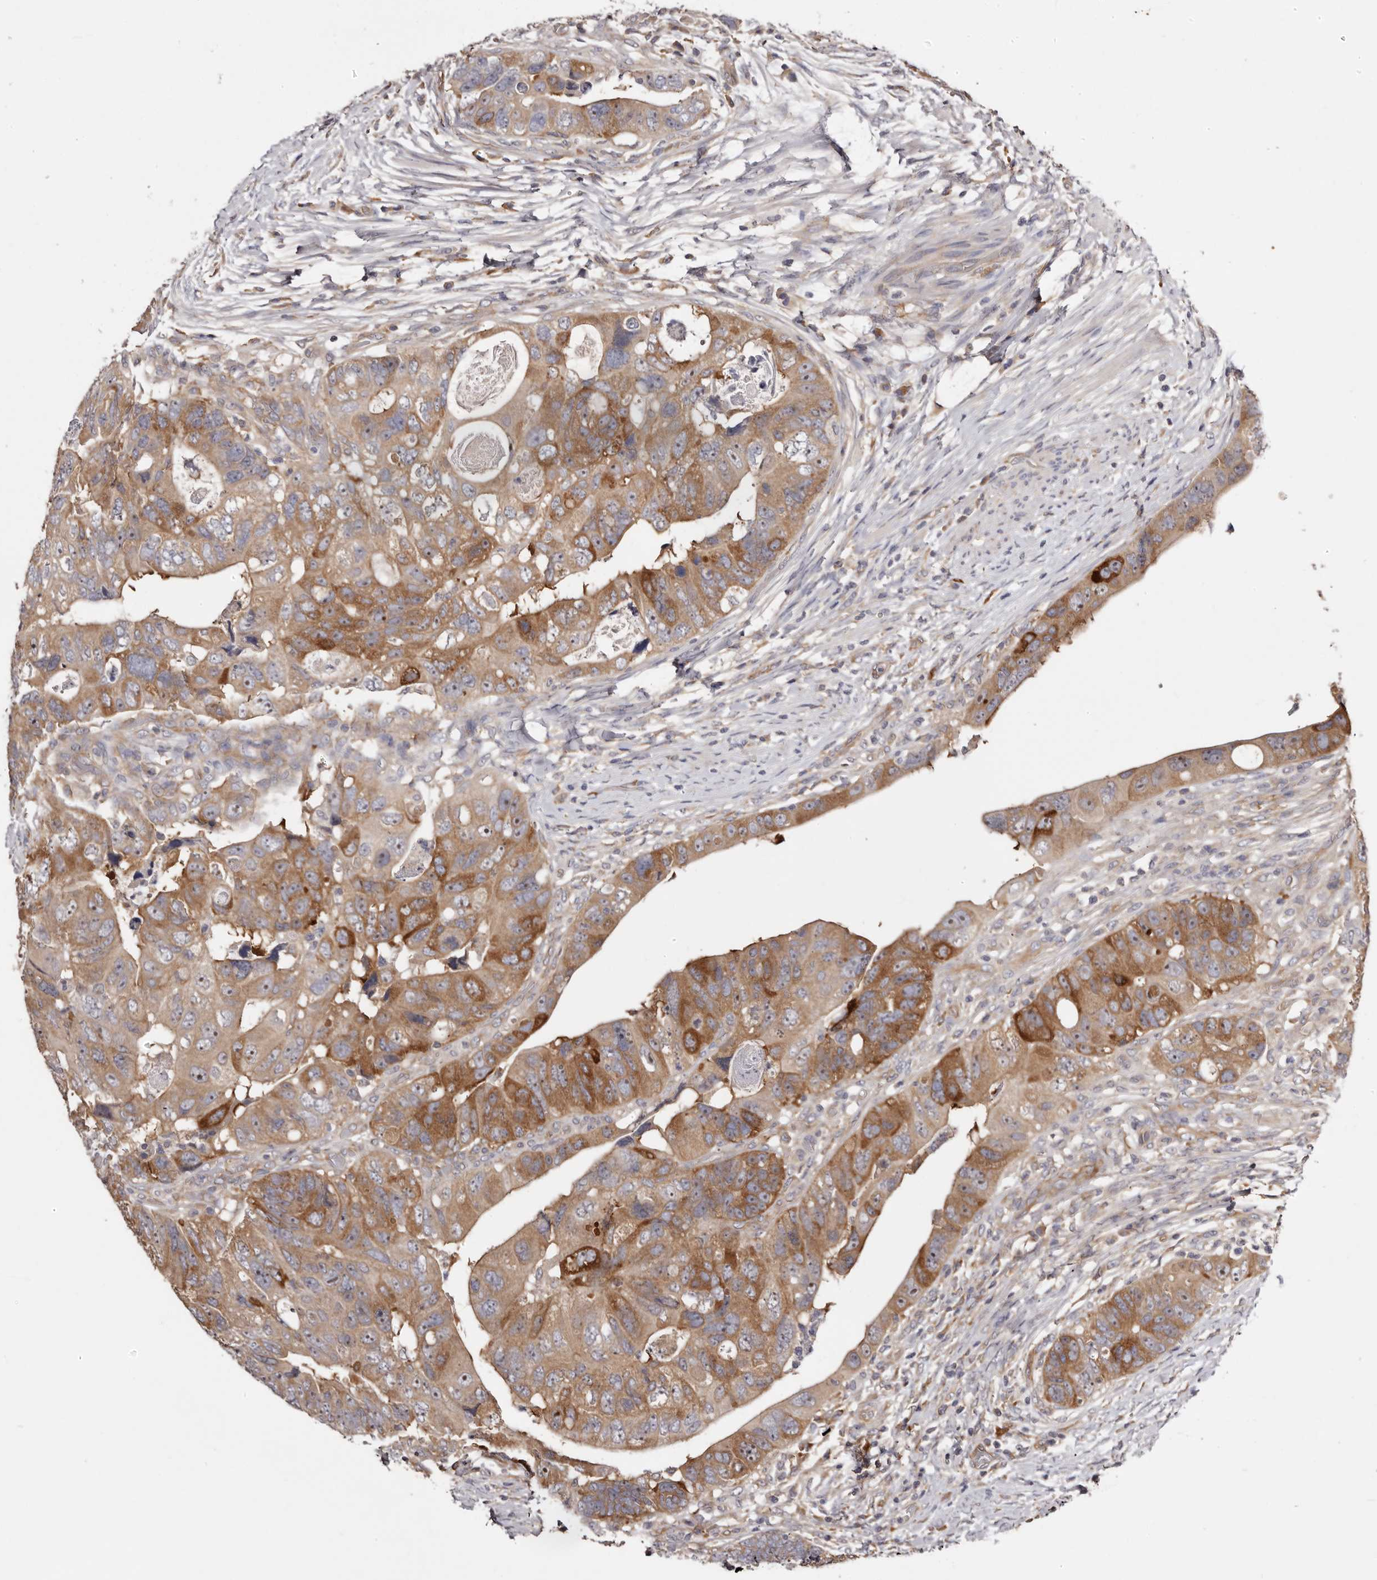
{"staining": {"intensity": "moderate", "quantity": ">75%", "location": "cytoplasmic/membranous"}, "tissue": "colorectal cancer", "cell_type": "Tumor cells", "image_type": "cancer", "snomed": [{"axis": "morphology", "description": "Adenocarcinoma, NOS"}, {"axis": "topography", "description": "Rectum"}], "caption": "Immunohistochemical staining of human colorectal adenocarcinoma displays medium levels of moderate cytoplasmic/membranous staining in approximately >75% of tumor cells.", "gene": "LTV1", "patient": {"sex": "male", "age": 59}}